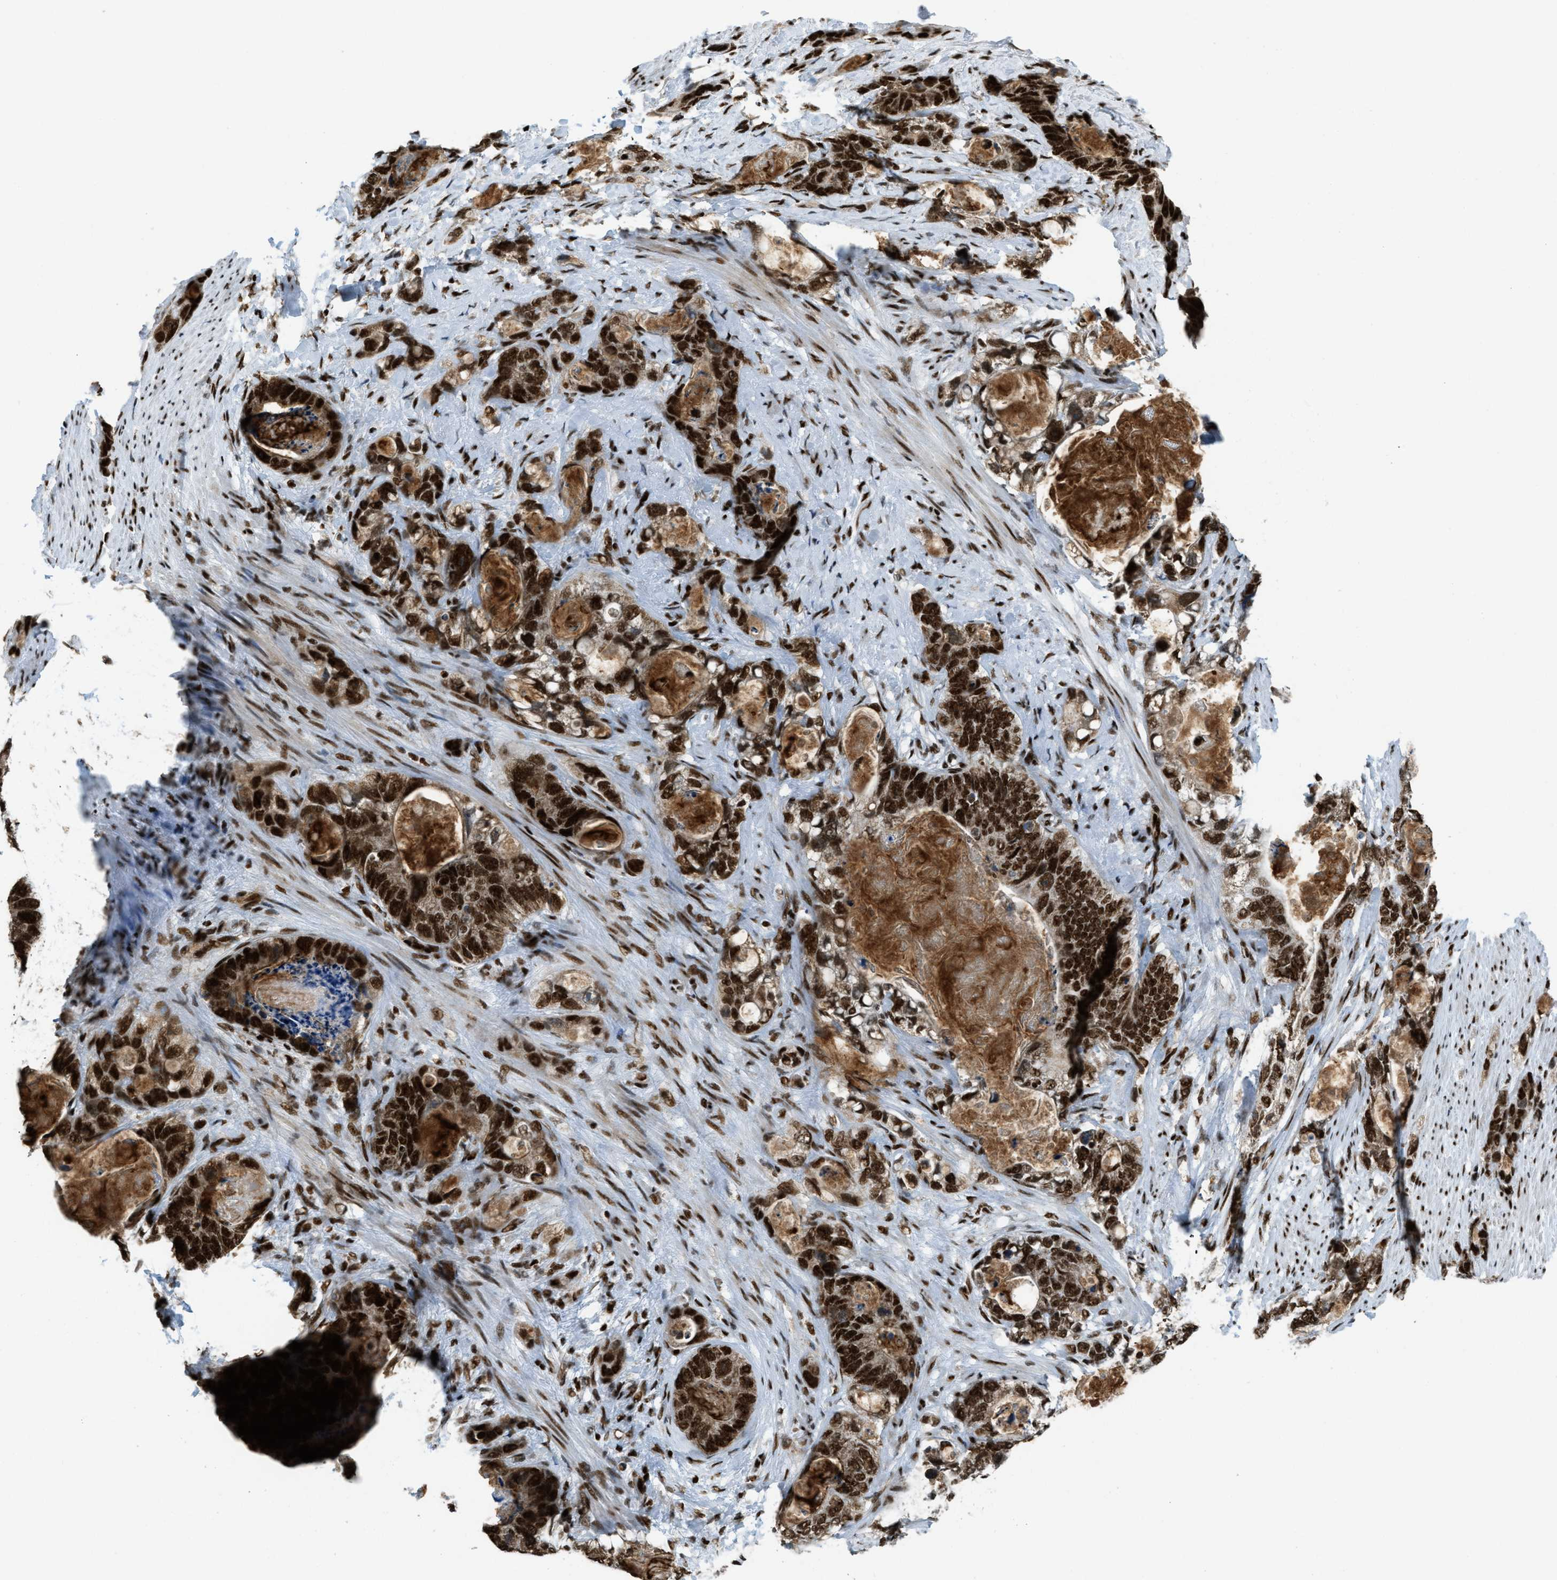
{"staining": {"intensity": "strong", "quantity": ">75%", "location": "nuclear"}, "tissue": "stomach cancer", "cell_type": "Tumor cells", "image_type": "cancer", "snomed": [{"axis": "morphology", "description": "Normal tissue, NOS"}, {"axis": "morphology", "description": "Adenocarcinoma, NOS"}, {"axis": "topography", "description": "Stomach"}], "caption": "Immunohistochemical staining of human stomach adenocarcinoma shows strong nuclear protein staining in about >75% of tumor cells. The protein is shown in brown color, while the nuclei are stained blue.", "gene": "GABPB1", "patient": {"sex": "female", "age": 89}}